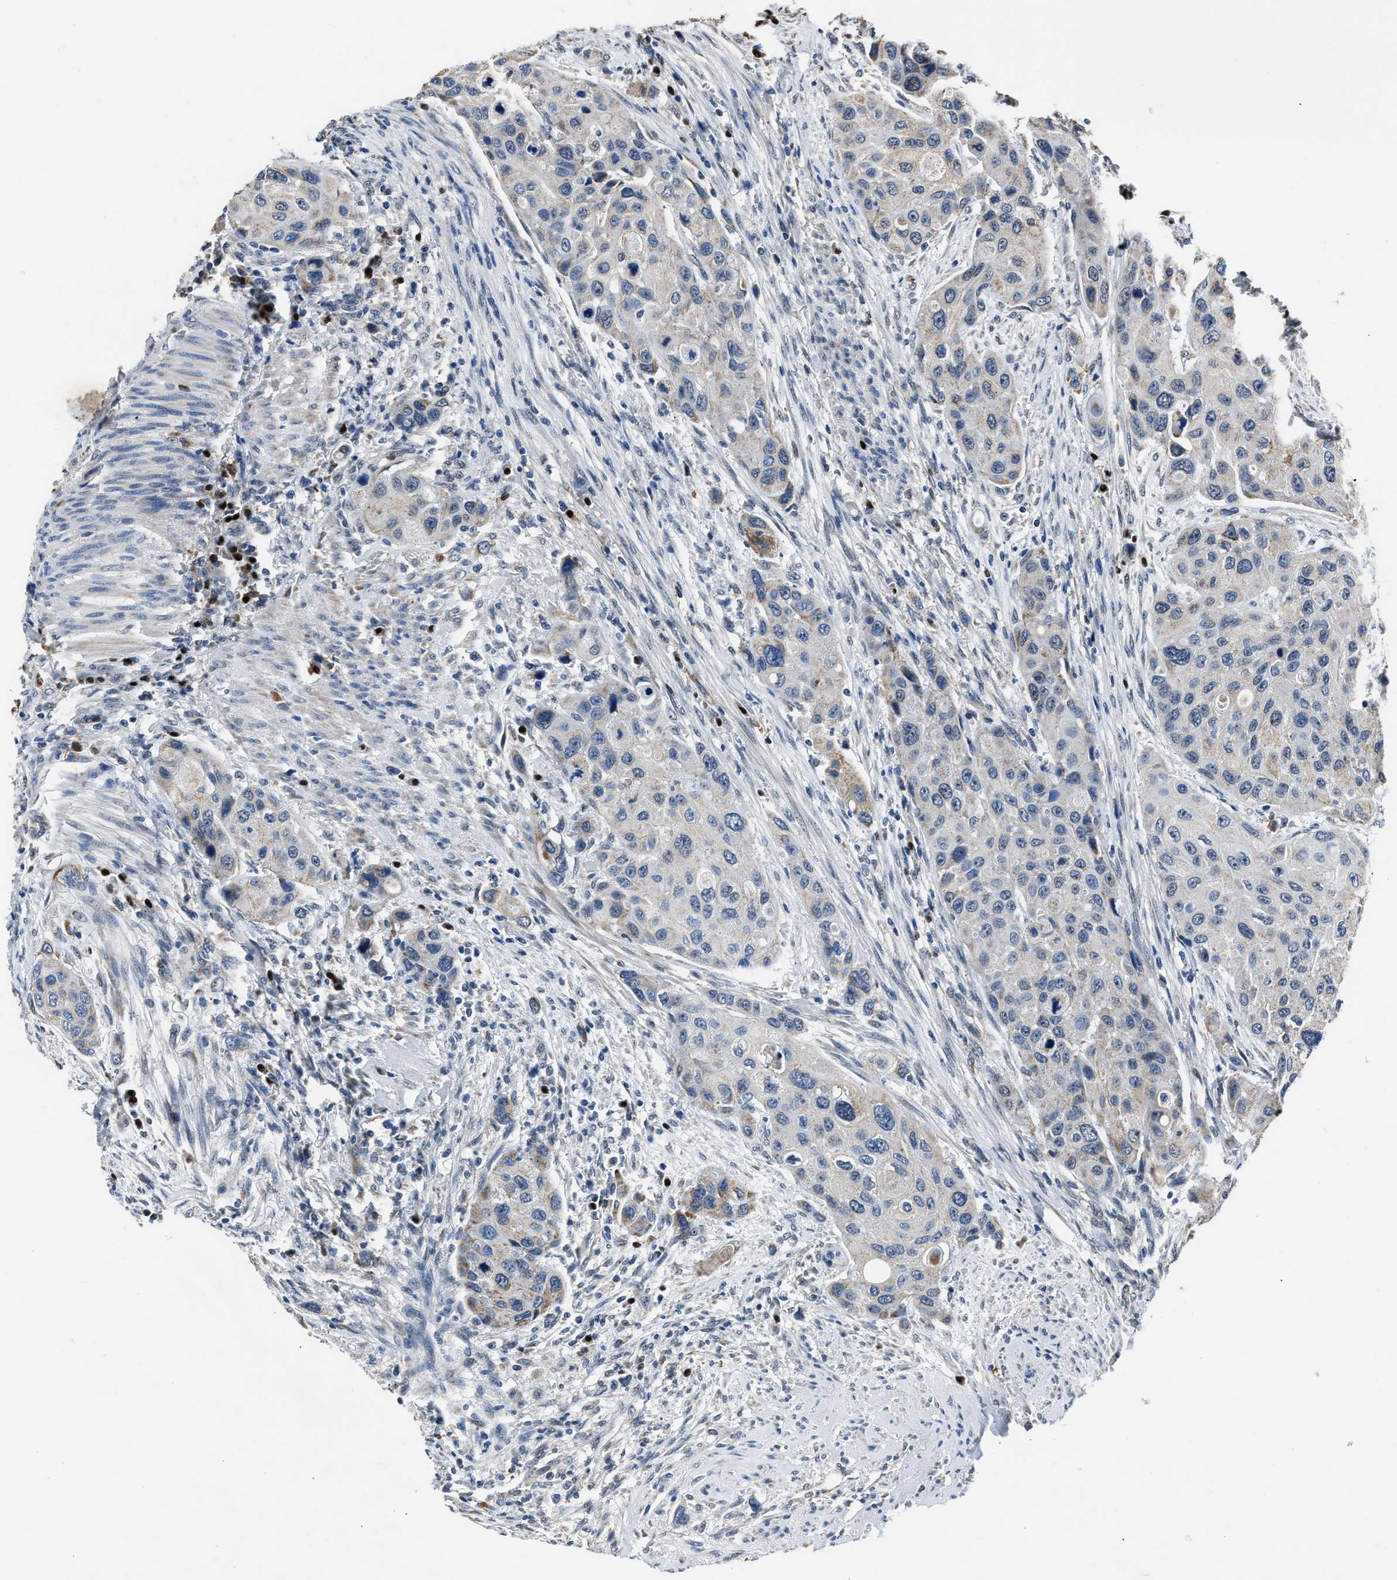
{"staining": {"intensity": "weak", "quantity": "<25%", "location": "cytoplasmic/membranous"}, "tissue": "urothelial cancer", "cell_type": "Tumor cells", "image_type": "cancer", "snomed": [{"axis": "morphology", "description": "Urothelial carcinoma, High grade"}, {"axis": "topography", "description": "Urinary bladder"}], "caption": "DAB (3,3'-diaminobenzidine) immunohistochemical staining of human high-grade urothelial carcinoma shows no significant positivity in tumor cells.", "gene": "NSUN5", "patient": {"sex": "female", "age": 56}}